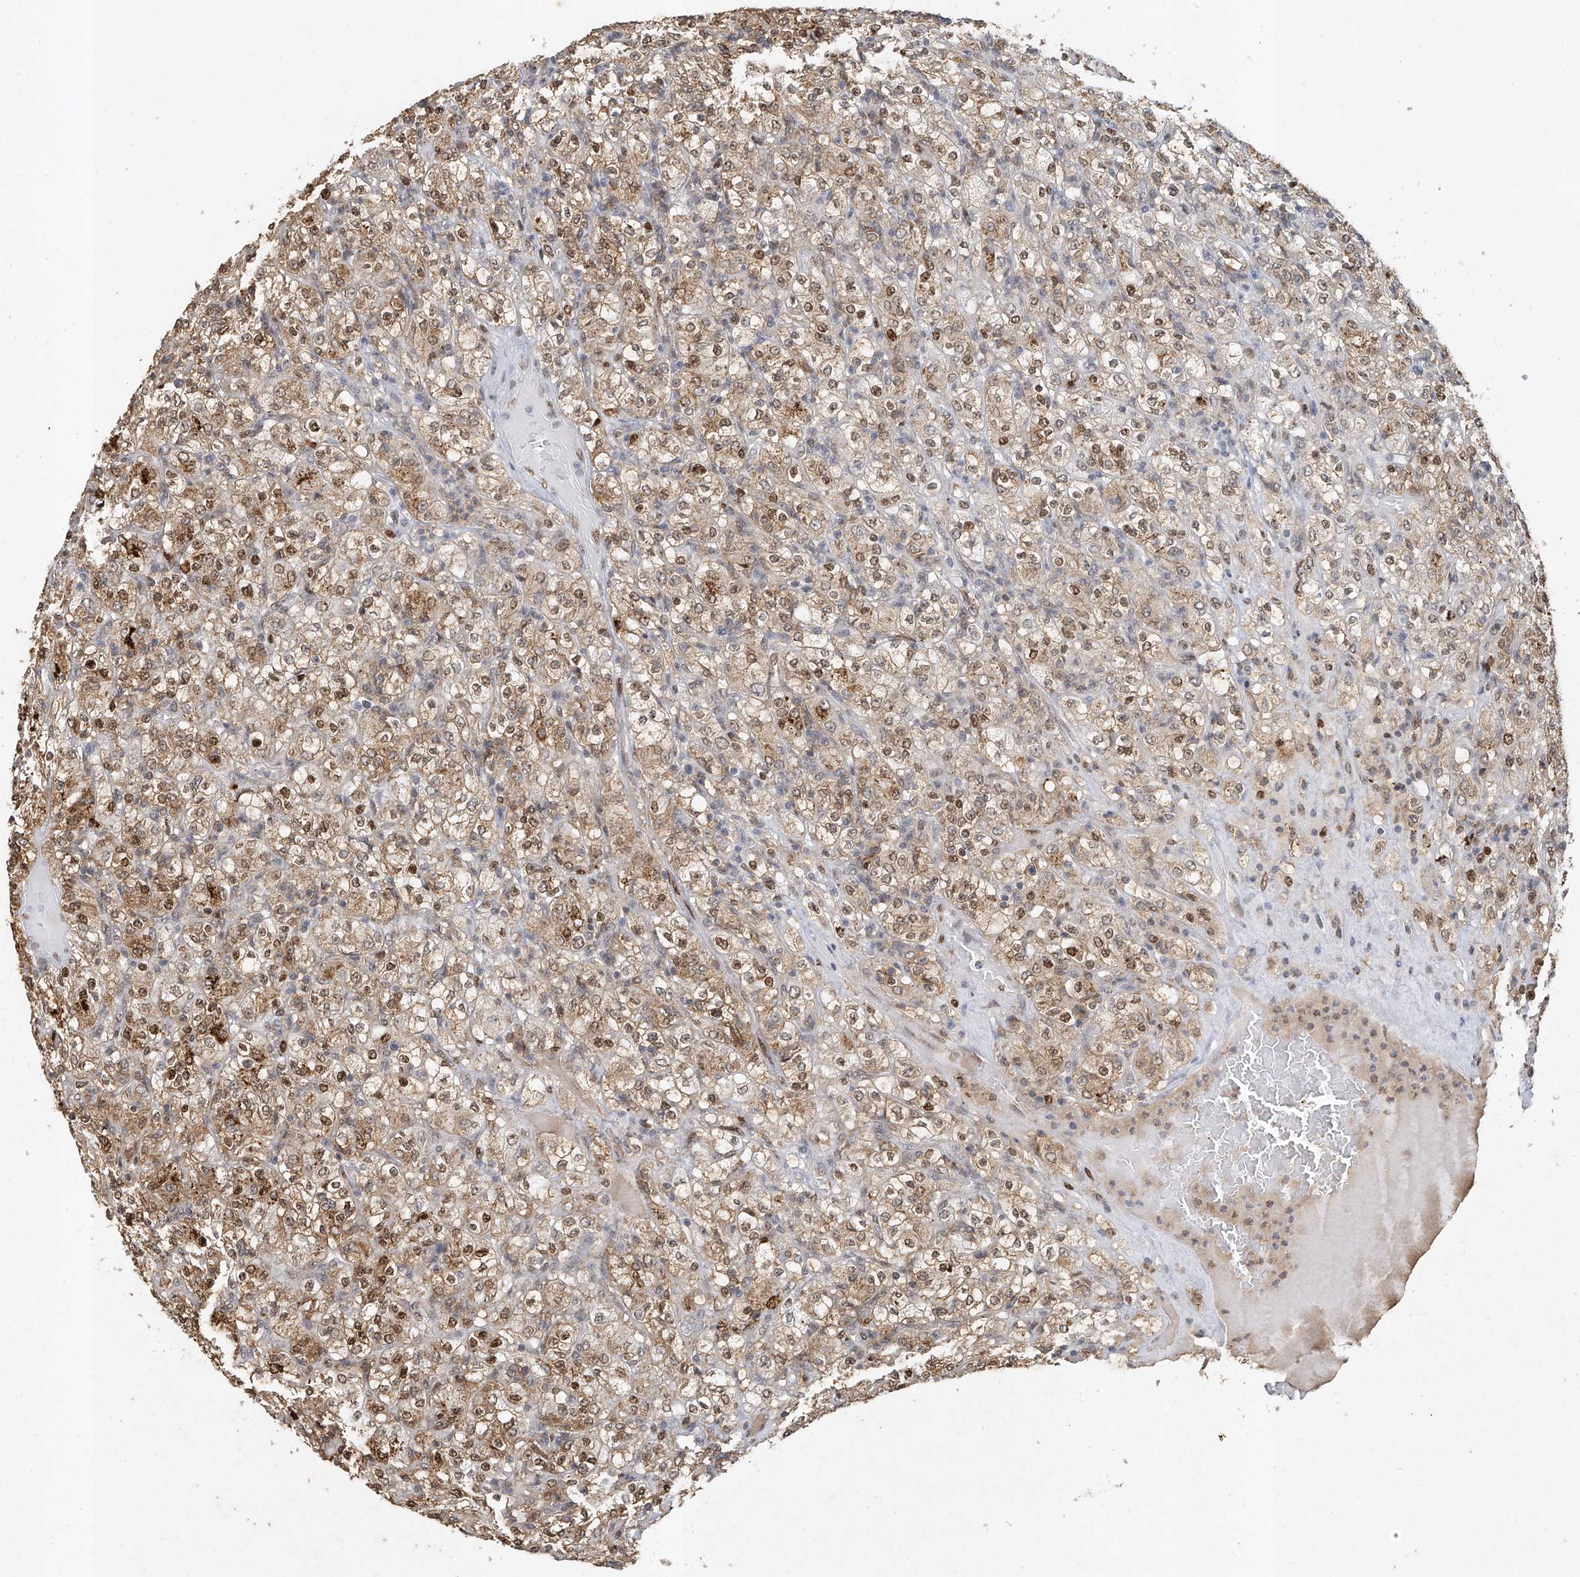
{"staining": {"intensity": "moderate", "quantity": ">75%", "location": "cytoplasmic/membranous,nuclear"}, "tissue": "renal cancer", "cell_type": "Tumor cells", "image_type": "cancer", "snomed": [{"axis": "morphology", "description": "Normal tissue, NOS"}, {"axis": "morphology", "description": "Adenocarcinoma, NOS"}, {"axis": "topography", "description": "Kidney"}], "caption": "Renal cancer (adenocarcinoma) stained with IHC shows moderate cytoplasmic/membranous and nuclear expression in about >75% of tumor cells.", "gene": "ATRIP", "patient": {"sex": "female", "age": 72}}